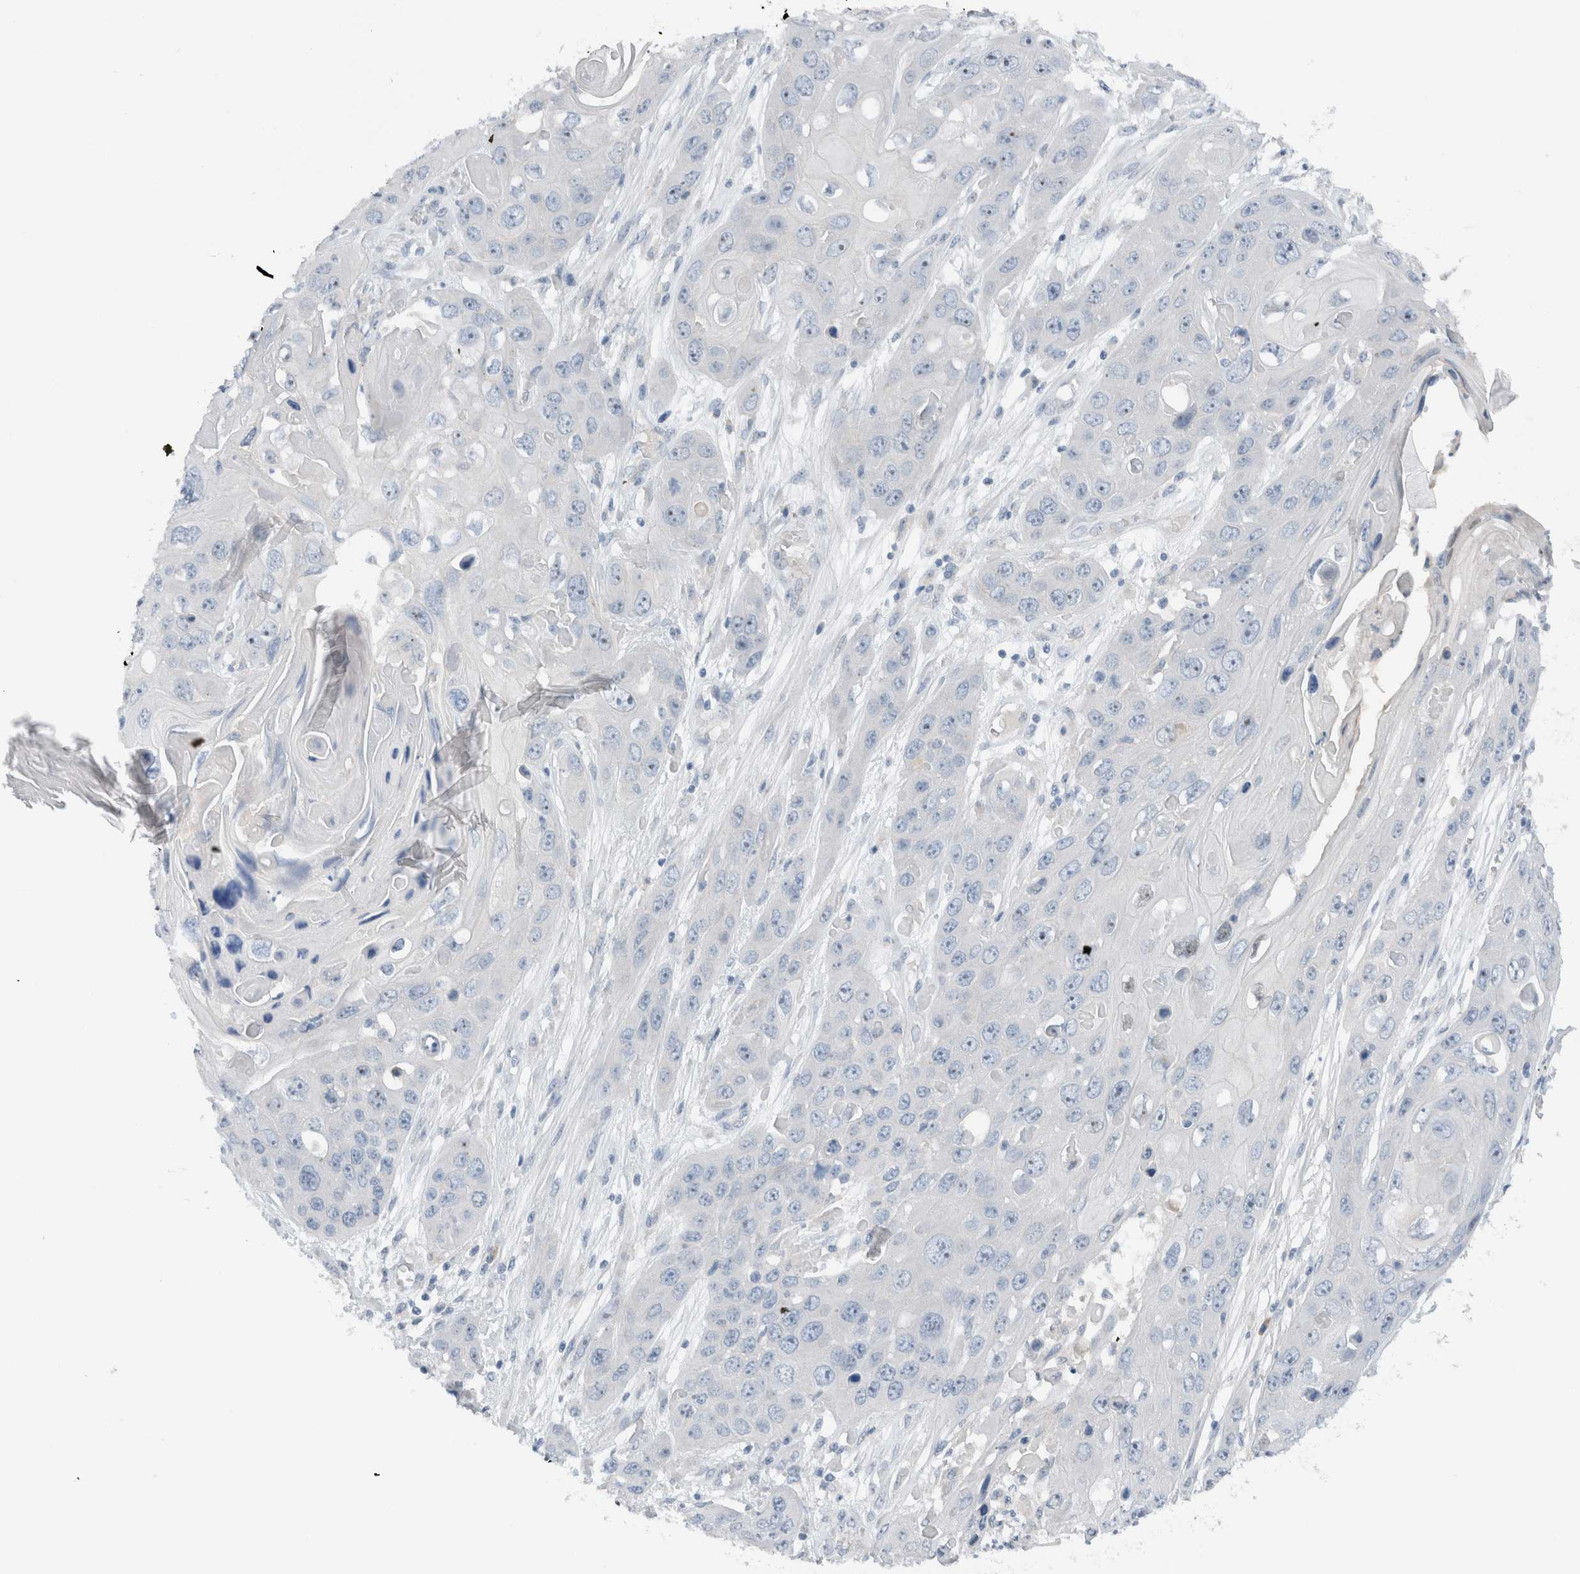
{"staining": {"intensity": "negative", "quantity": "none", "location": "none"}, "tissue": "skin cancer", "cell_type": "Tumor cells", "image_type": "cancer", "snomed": [{"axis": "morphology", "description": "Squamous cell carcinoma, NOS"}, {"axis": "topography", "description": "Skin"}], "caption": "An image of skin cancer stained for a protein reveals no brown staining in tumor cells.", "gene": "DUOX1", "patient": {"sex": "male", "age": 55}}